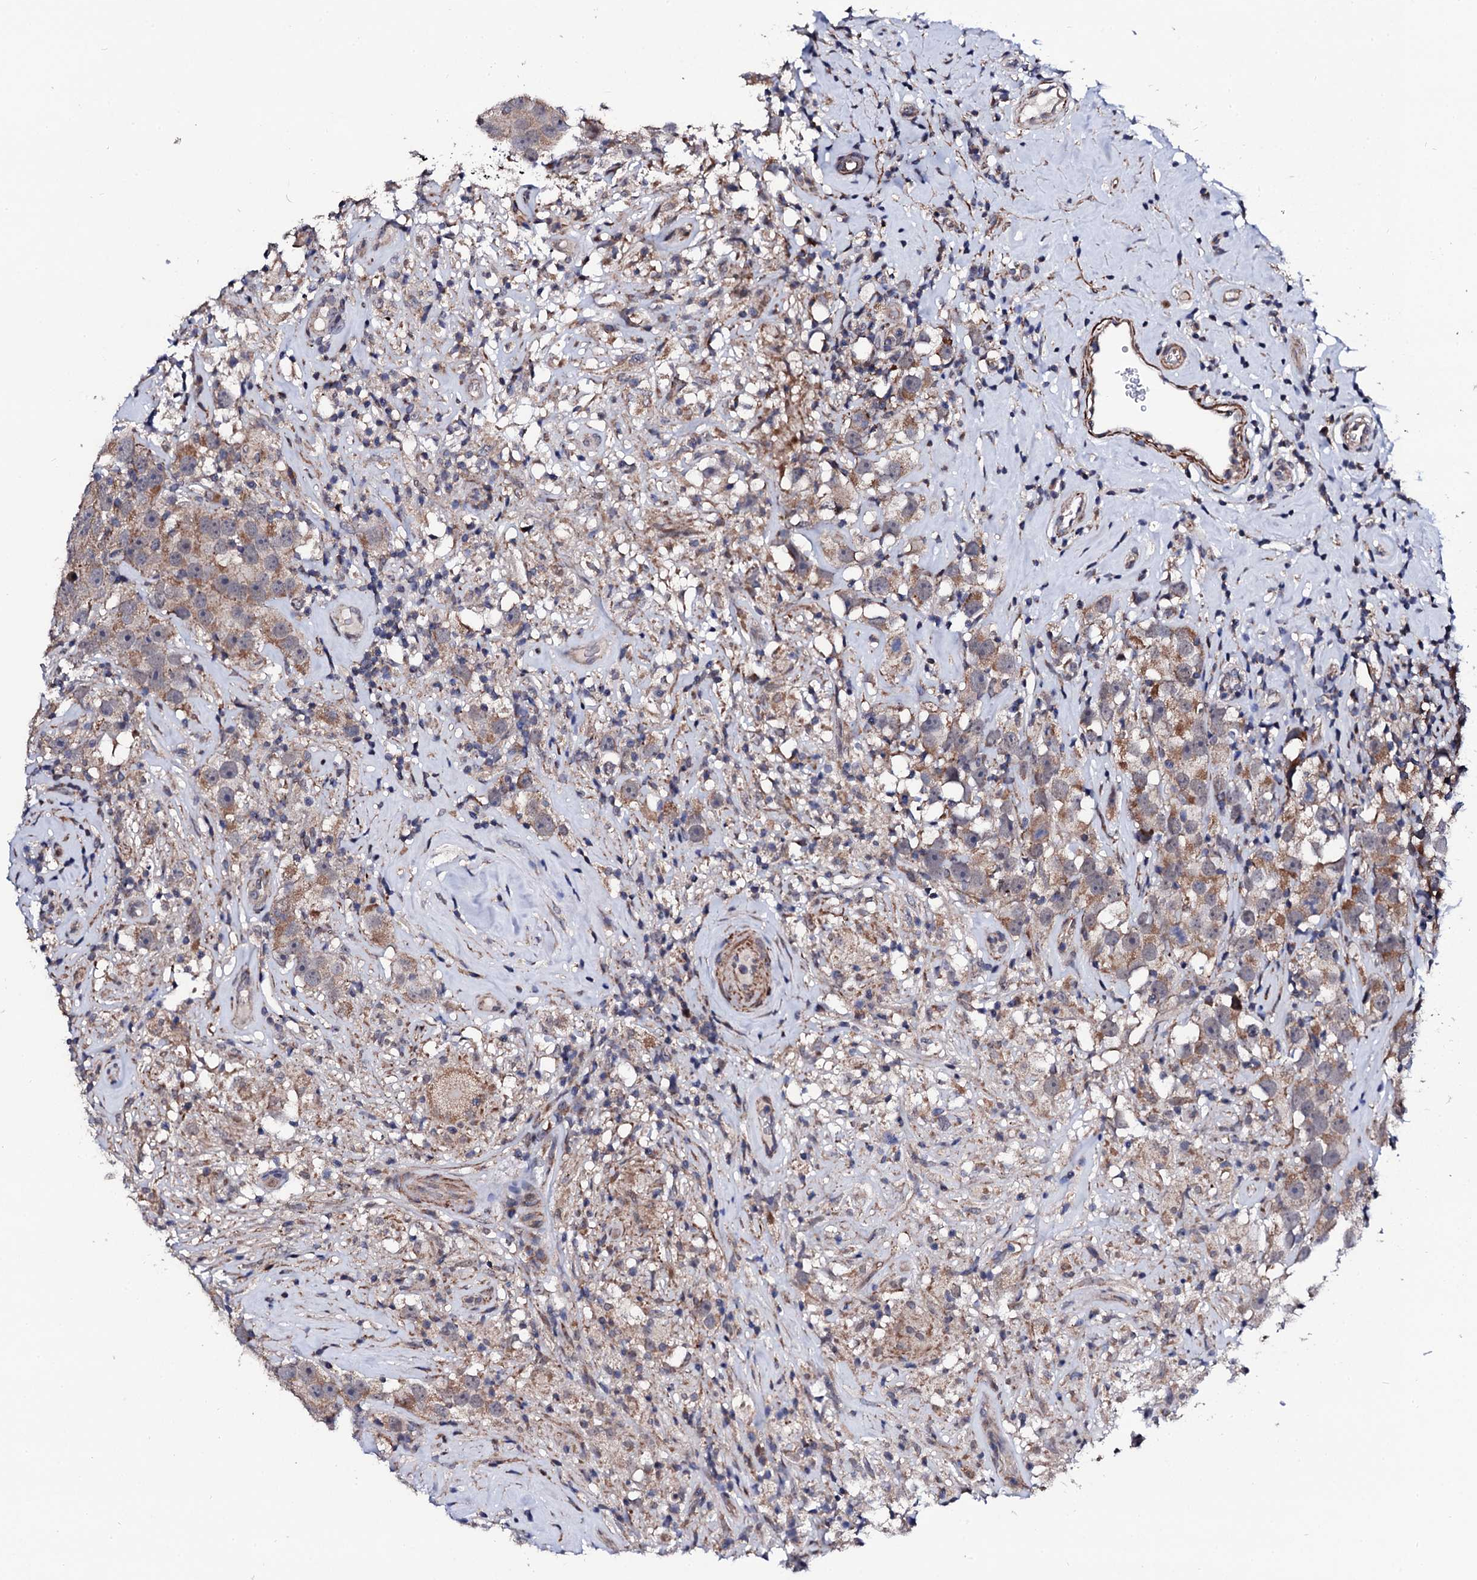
{"staining": {"intensity": "moderate", "quantity": ">75%", "location": "cytoplasmic/membranous"}, "tissue": "testis cancer", "cell_type": "Tumor cells", "image_type": "cancer", "snomed": [{"axis": "morphology", "description": "Seminoma, NOS"}, {"axis": "topography", "description": "Testis"}], "caption": "The image exhibits a brown stain indicating the presence of a protein in the cytoplasmic/membranous of tumor cells in testis cancer.", "gene": "COG4", "patient": {"sex": "male", "age": 49}}